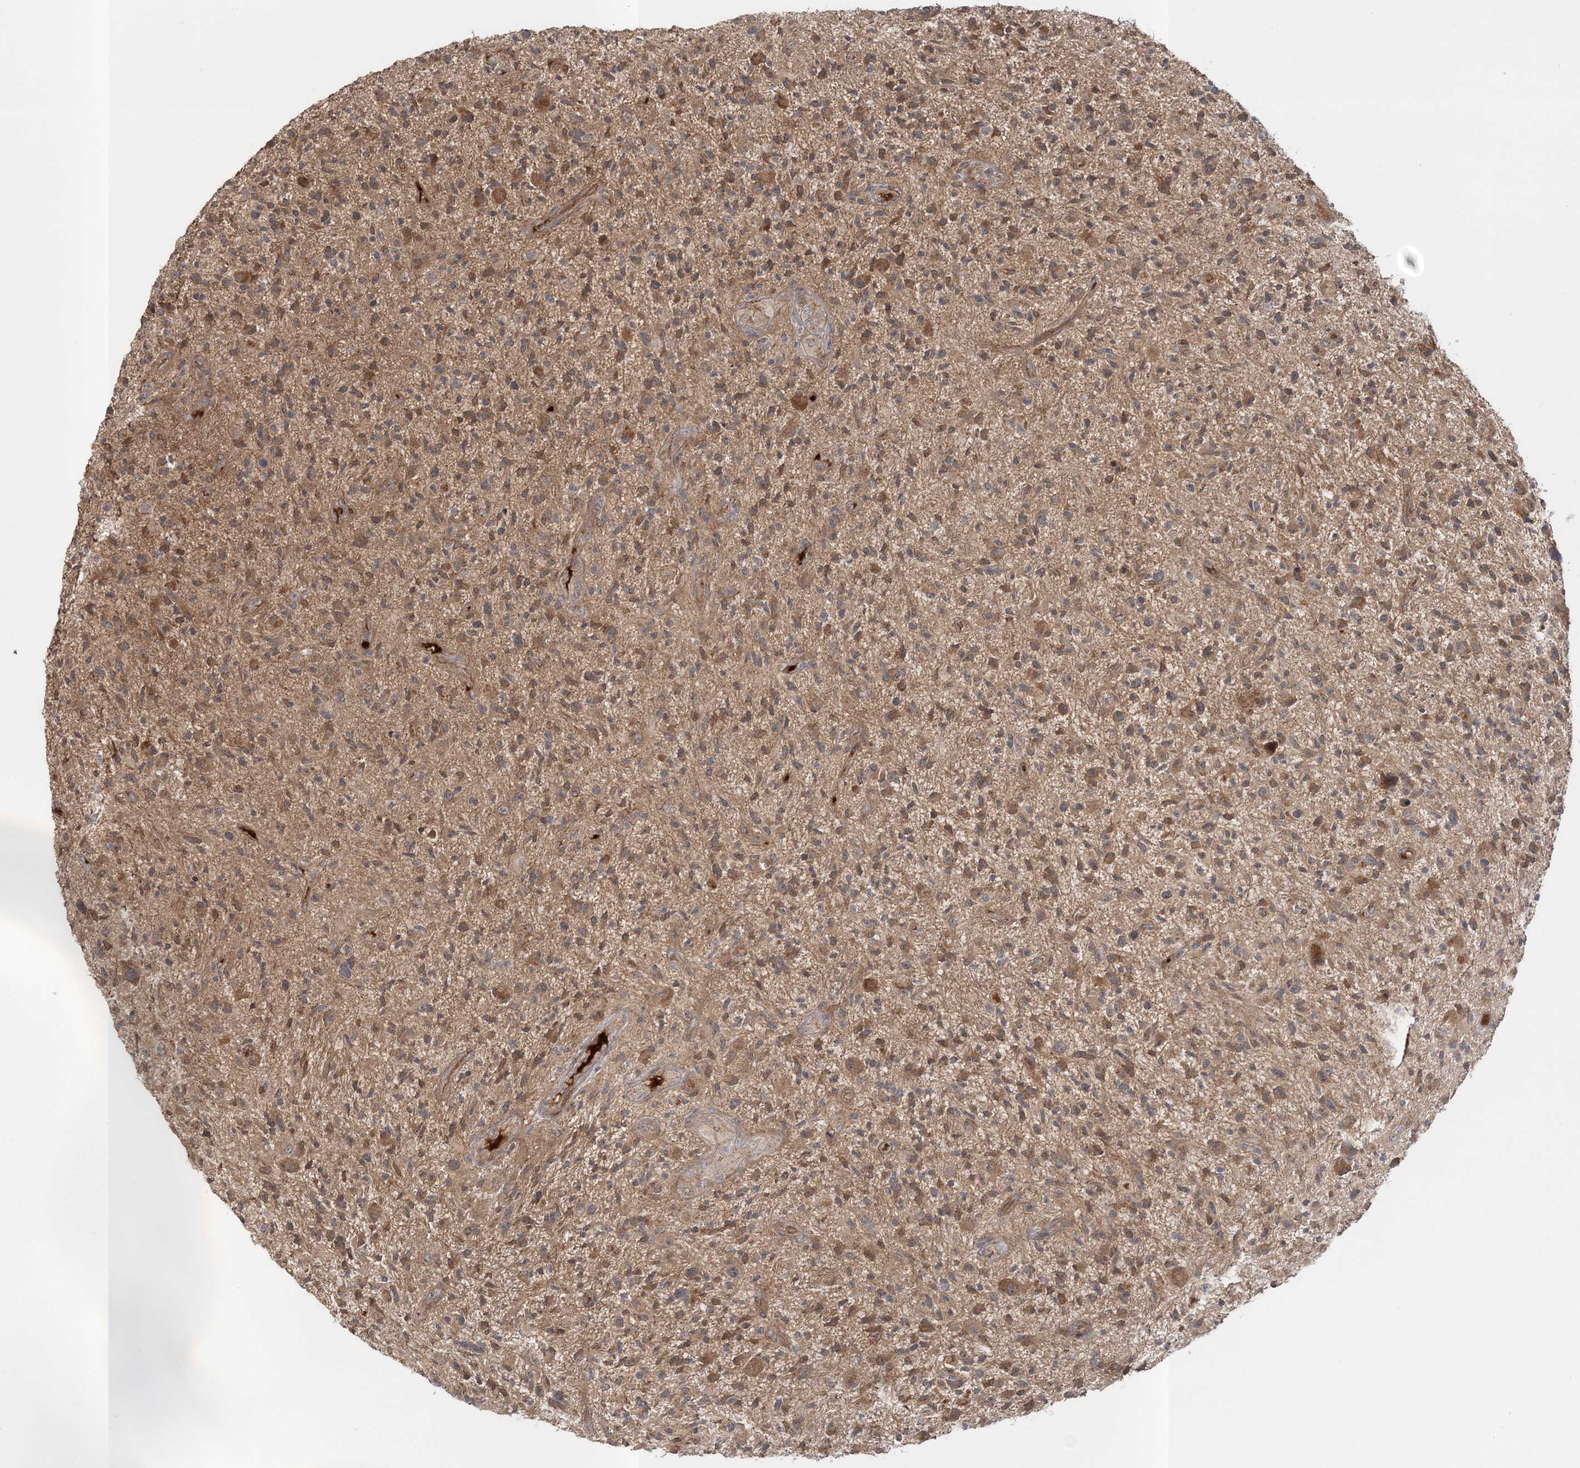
{"staining": {"intensity": "moderate", "quantity": ">75%", "location": "cytoplasmic/membranous"}, "tissue": "glioma", "cell_type": "Tumor cells", "image_type": "cancer", "snomed": [{"axis": "morphology", "description": "Glioma, malignant, High grade"}, {"axis": "topography", "description": "Brain"}], "caption": "Immunohistochemical staining of high-grade glioma (malignant) reveals moderate cytoplasmic/membranous protein expression in about >75% of tumor cells.", "gene": "MOCS2", "patient": {"sex": "male", "age": 47}}